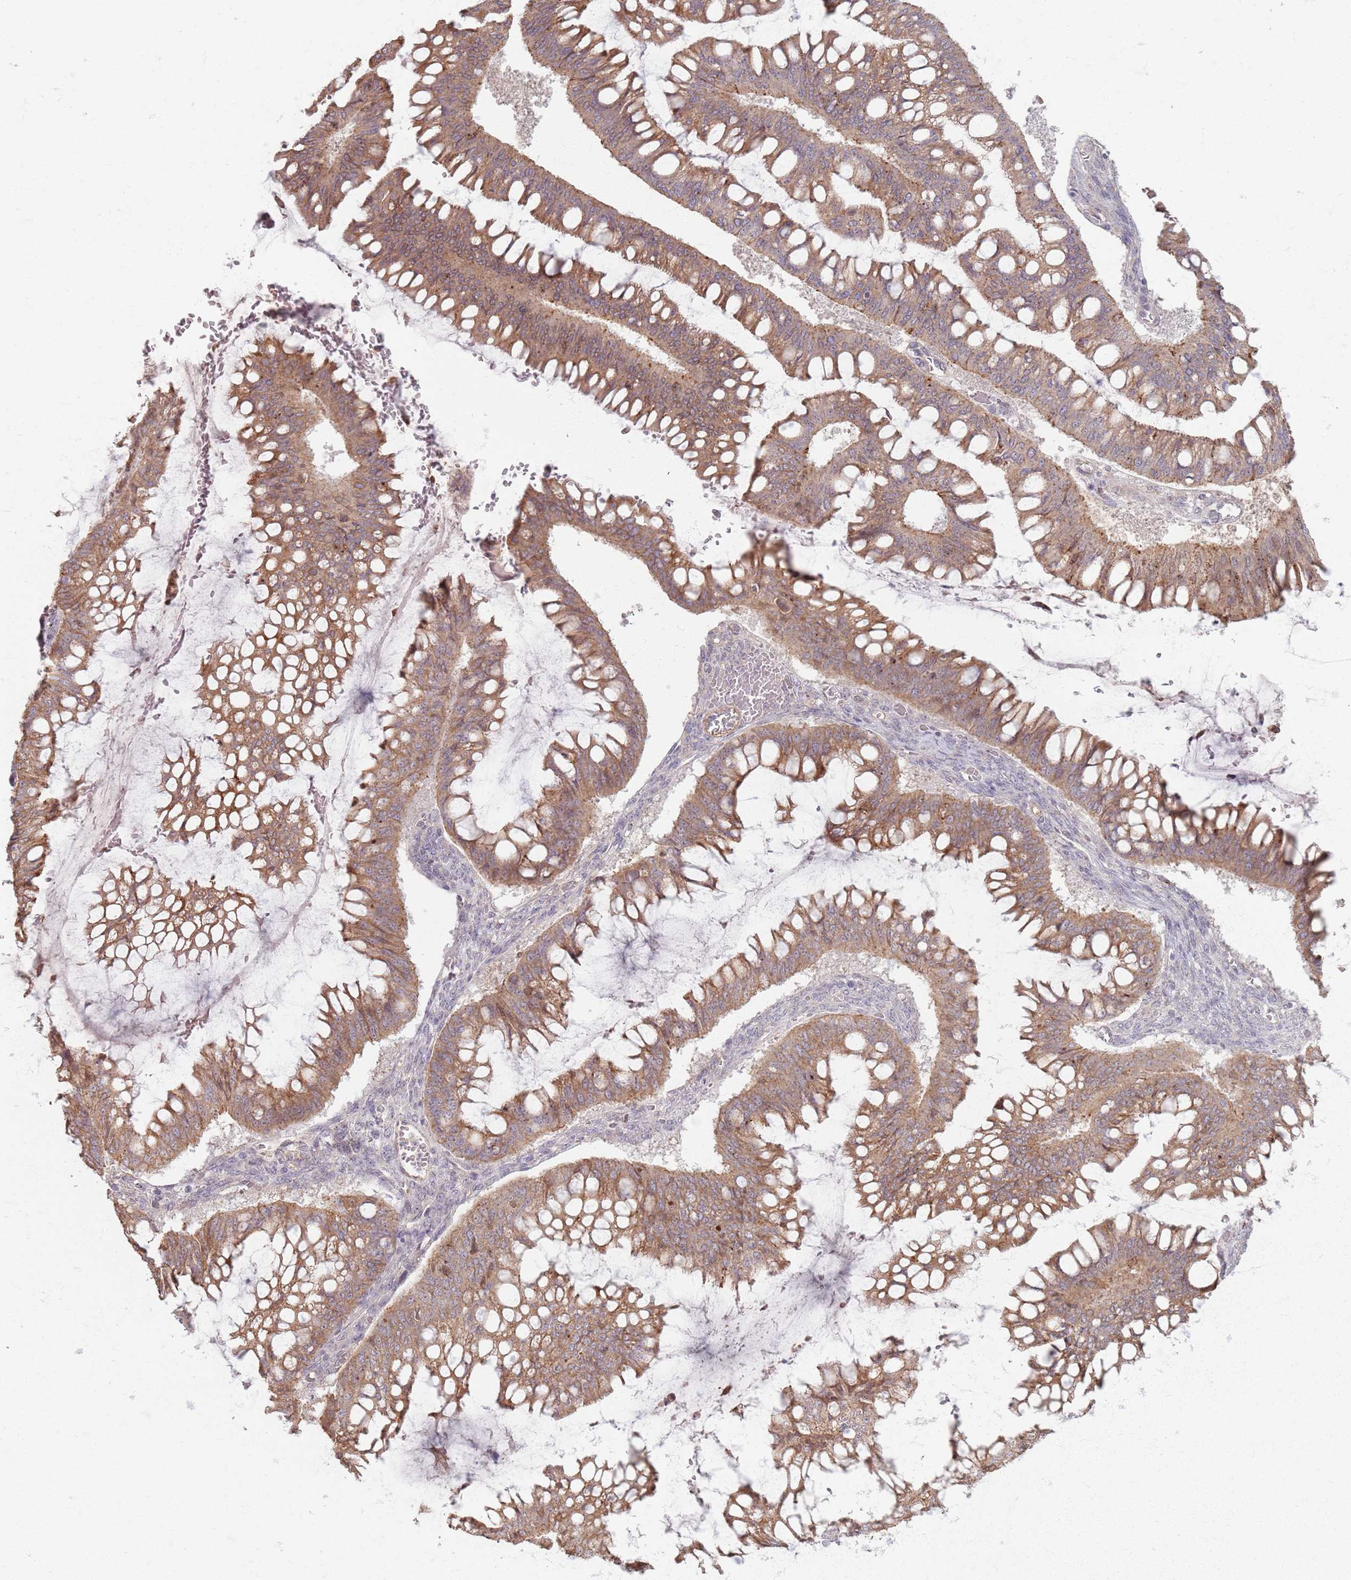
{"staining": {"intensity": "moderate", "quantity": ">75%", "location": "cytoplasmic/membranous"}, "tissue": "ovarian cancer", "cell_type": "Tumor cells", "image_type": "cancer", "snomed": [{"axis": "morphology", "description": "Cystadenocarcinoma, mucinous, NOS"}, {"axis": "topography", "description": "Ovary"}], "caption": "Immunohistochemical staining of mucinous cystadenocarcinoma (ovarian) exhibits medium levels of moderate cytoplasmic/membranous staining in about >75% of tumor cells.", "gene": "KCNA5", "patient": {"sex": "female", "age": 73}}